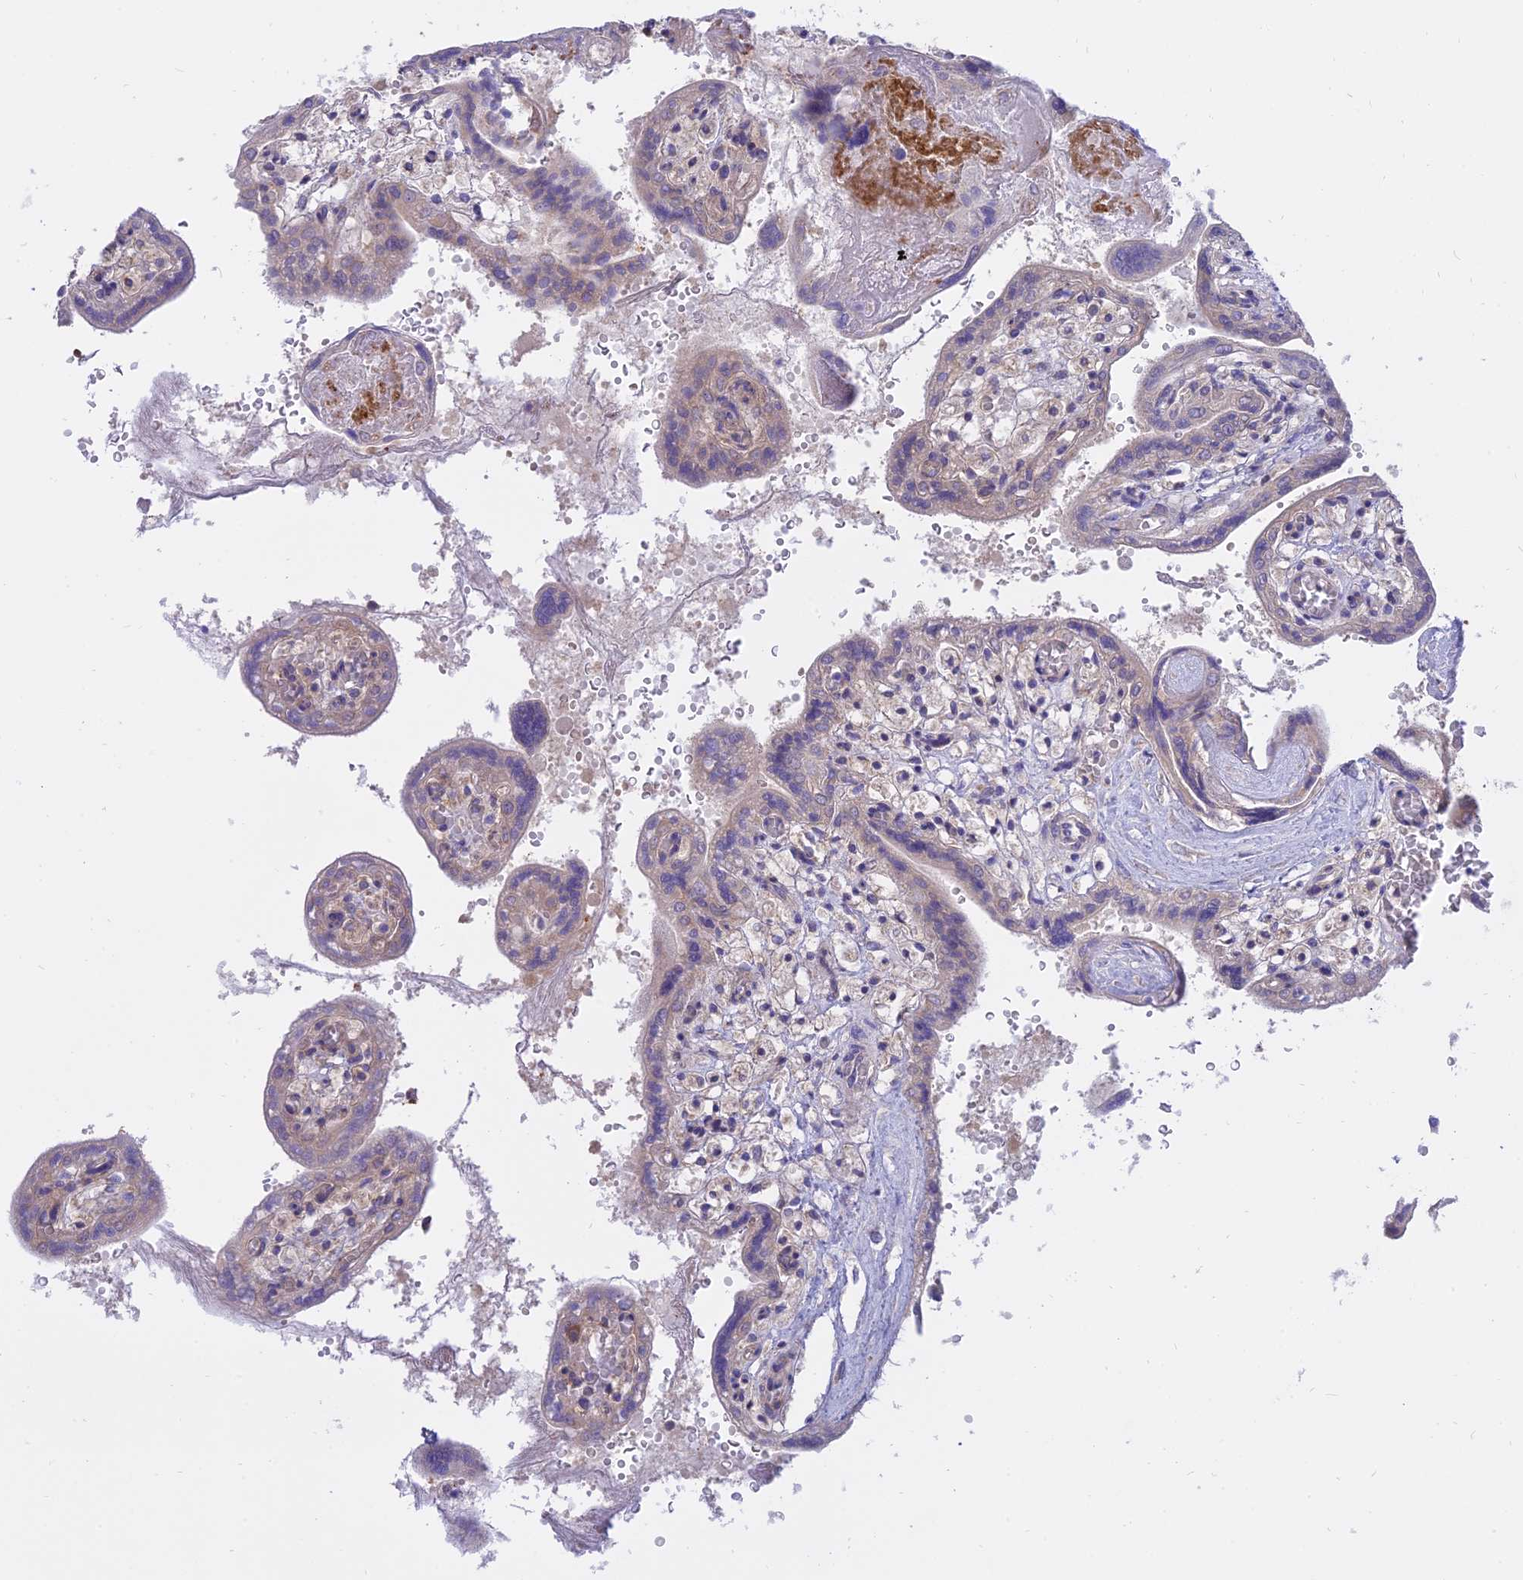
{"staining": {"intensity": "moderate", "quantity": "25%-75%", "location": "cytoplasmic/membranous"}, "tissue": "placenta", "cell_type": "Decidual cells", "image_type": "normal", "snomed": [{"axis": "morphology", "description": "Normal tissue, NOS"}, {"axis": "topography", "description": "Placenta"}], "caption": "This micrograph exhibits normal placenta stained with immunohistochemistry to label a protein in brown. The cytoplasmic/membranous of decidual cells show moderate positivity for the protein. Nuclei are counter-stained blue.", "gene": "IL21R", "patient": {"sex": "female", "age": 37}}